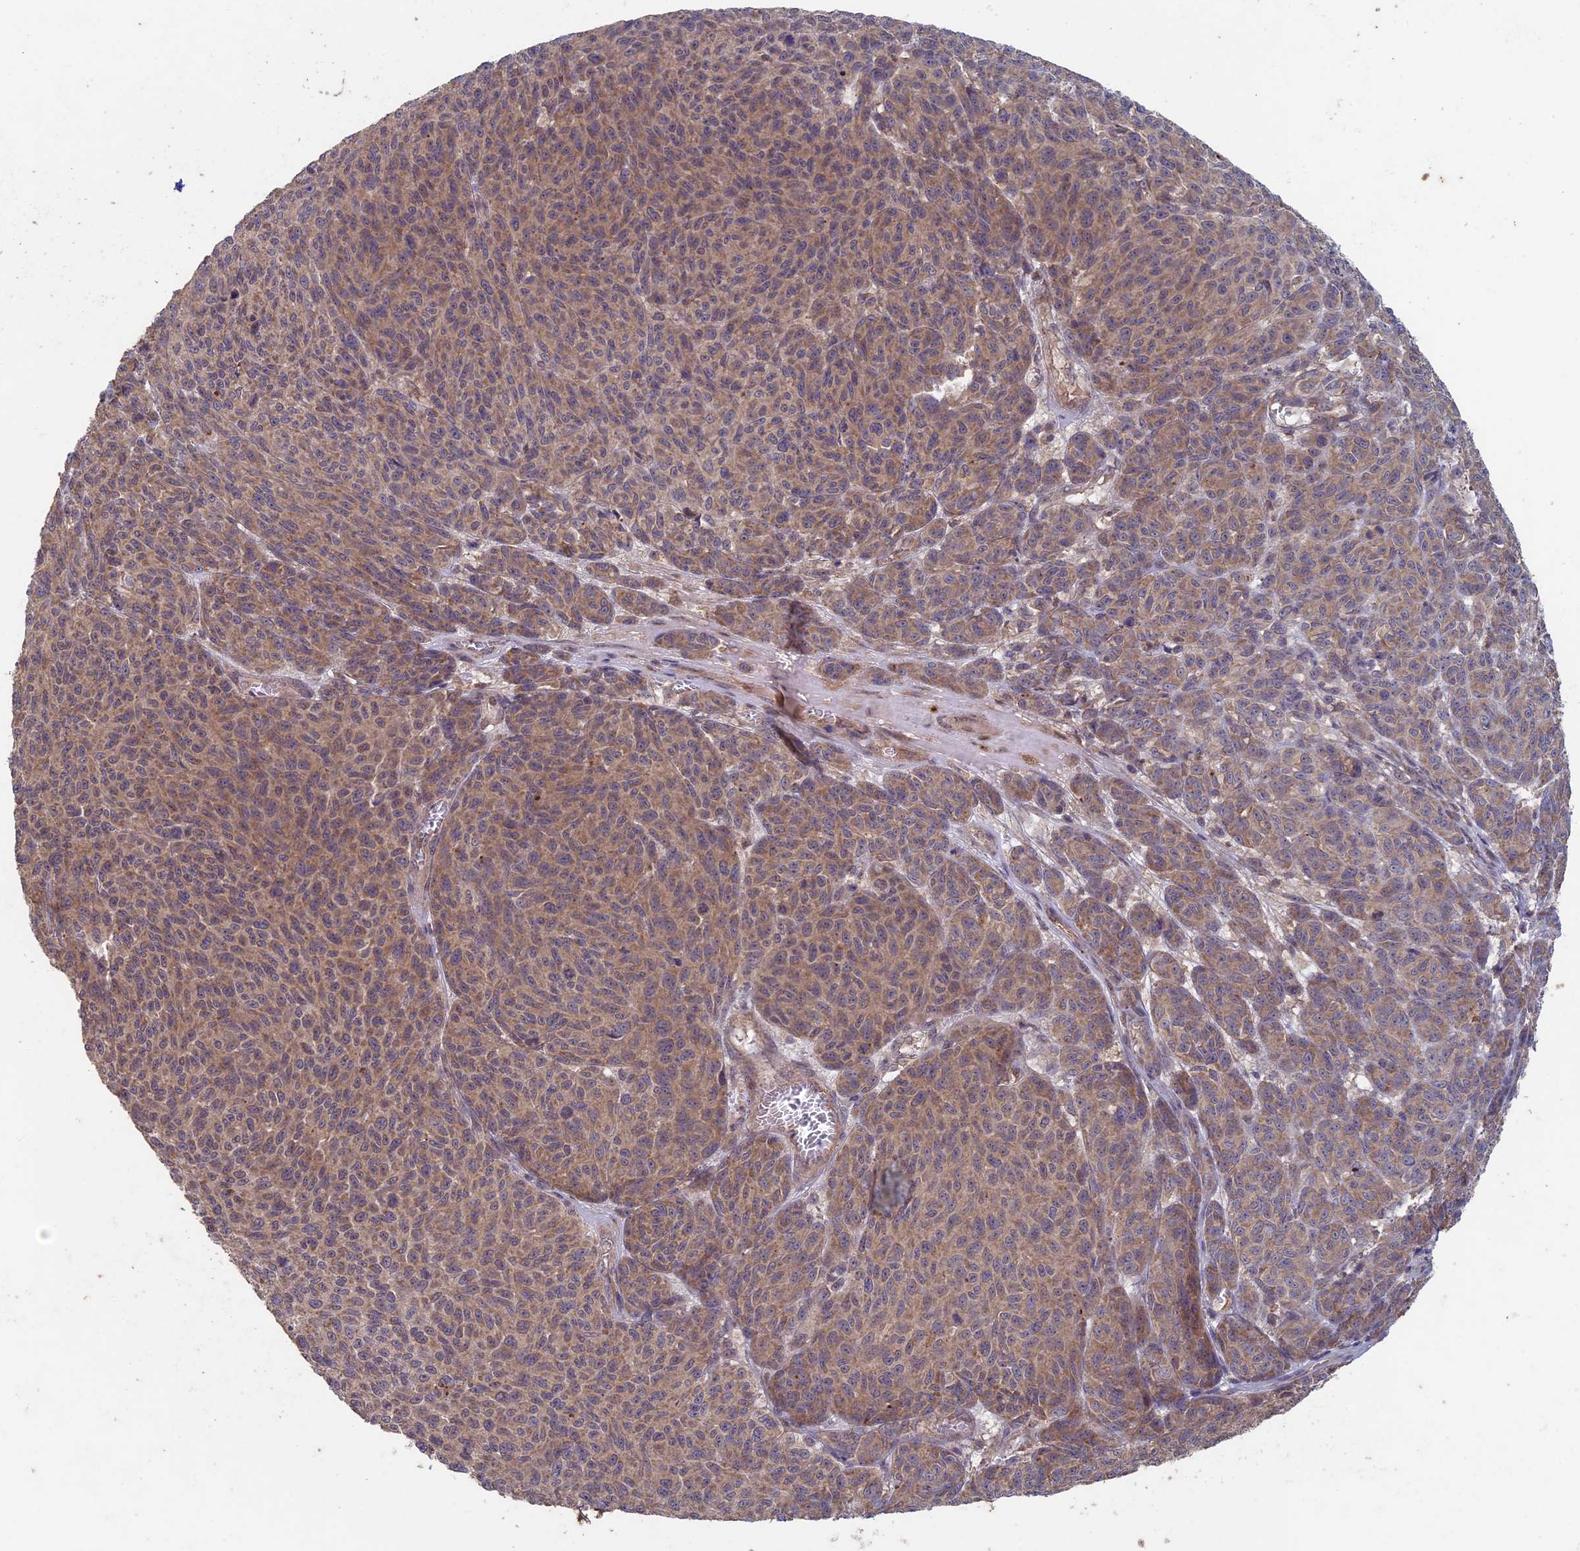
{"staining": {"intensity": "moderate", "quantity": ">75%", "location": "cytoplasmic/membranous"}, "tissue": "melanoma", "cell_type": "Tumor cells", "image_type": "cancer", "snomed": [{"axis": "morphology", "description": "Malignant melanoma, NOS"}, {"axis": "topography", "description": "Skin"}], "caption": "Human malignant melanoma stained with a protein marker displays moderate staining in tumor cells.", "gene": "RCCD1", "patient": {"sex": "male", "age": 49}}